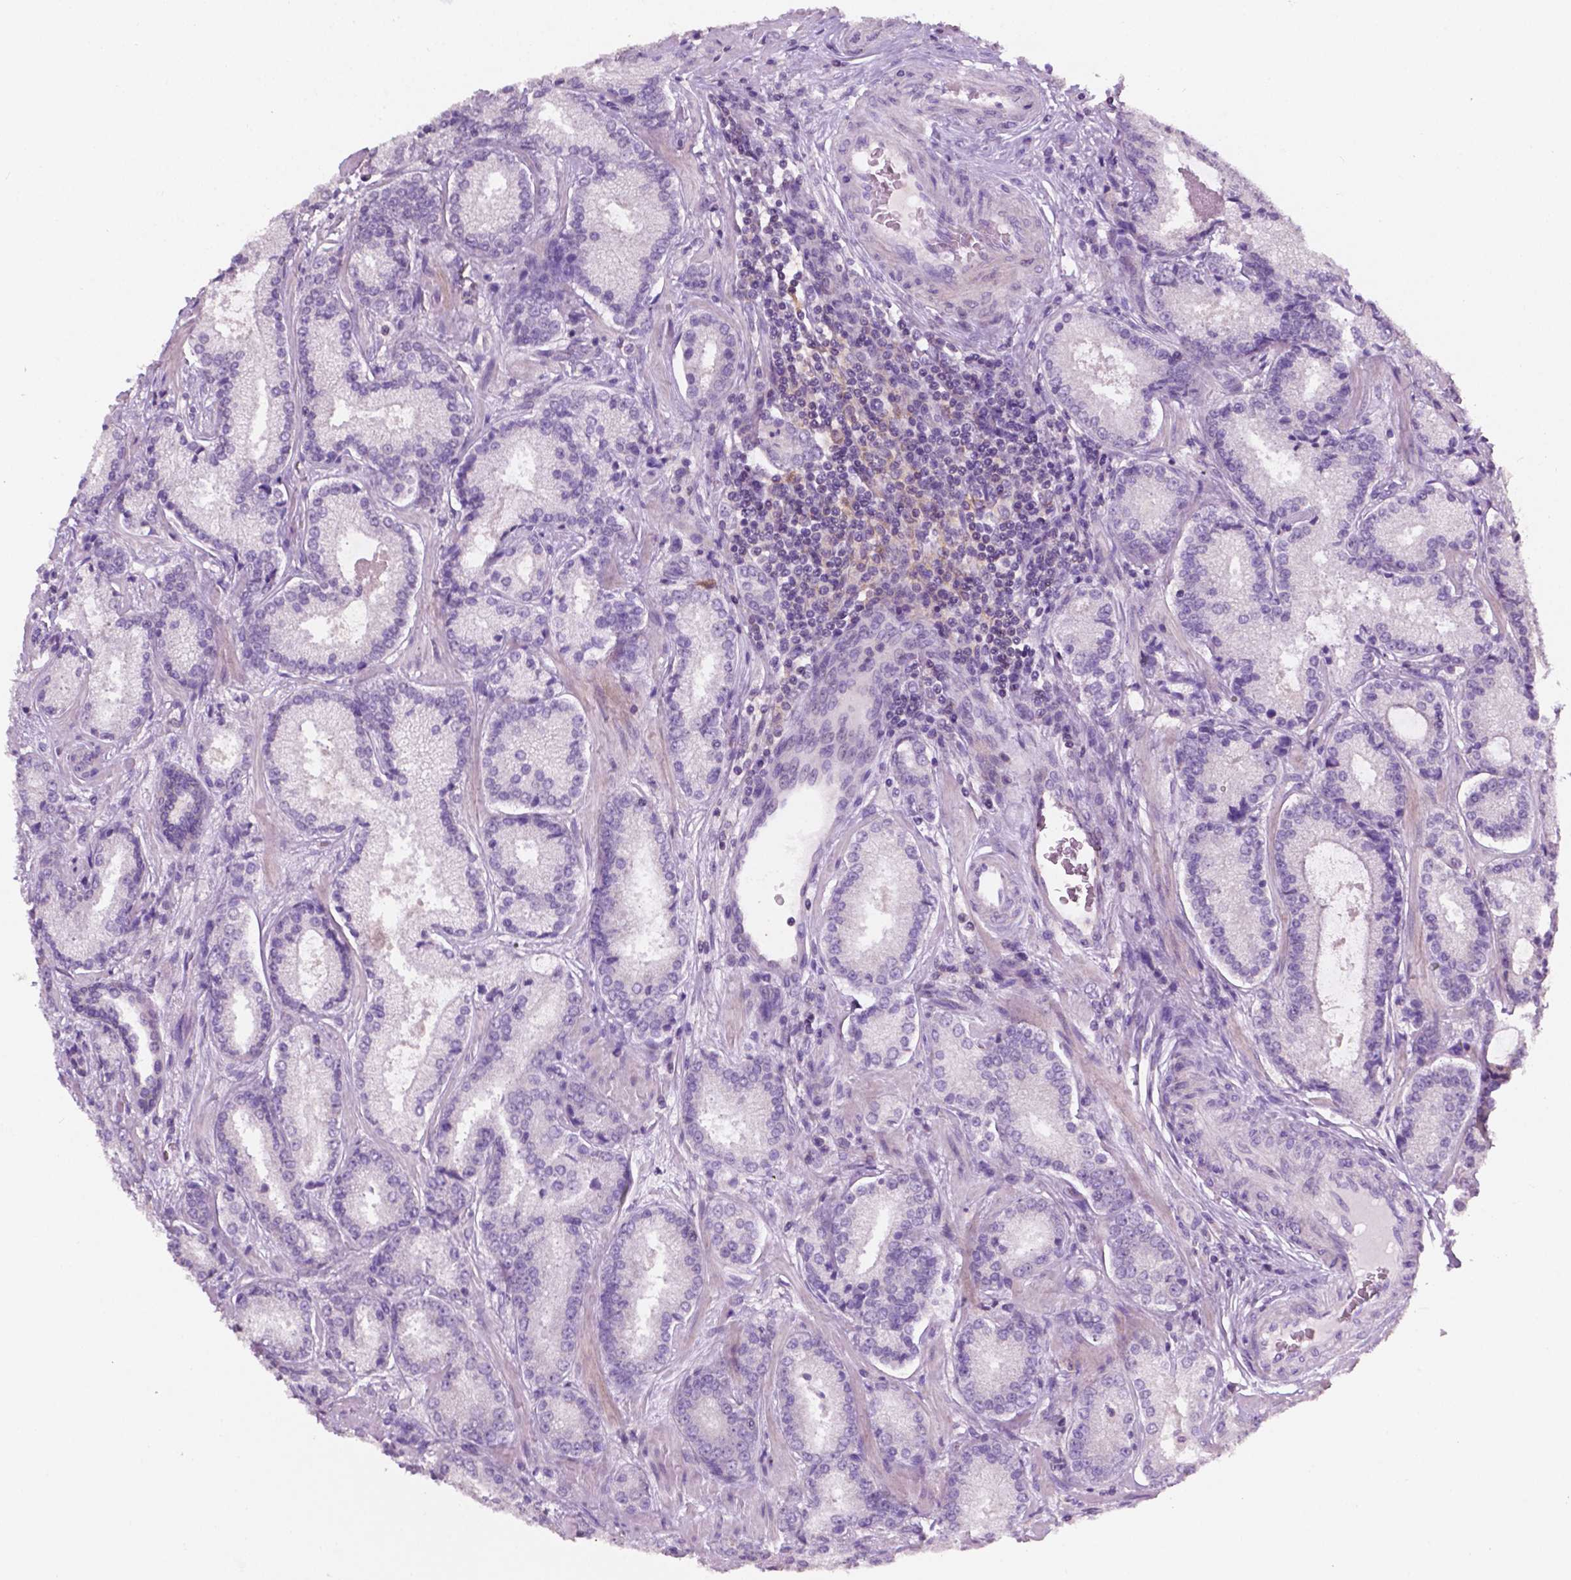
{"staining": {"intensity": "negative", "quantity": "none", "location": "none"}, "tissue": "prostate cancer", "cell_type": "Tumor cells", "image_type": "cancer", "snomed": [{"axis": "morphology", "description": "Adenocarcinoma, Low grade"}, {"axis": "topography", "description": "Prostate"}], "caption": "Immunohistochemistry (IHC) micrograph of prostate adenocarcinoma (low-grade) stained for a protein (brown), which shows no positivity in tumor cells.", "gene": "EGFR", "patient": {"sex": "male", "age": 56}}